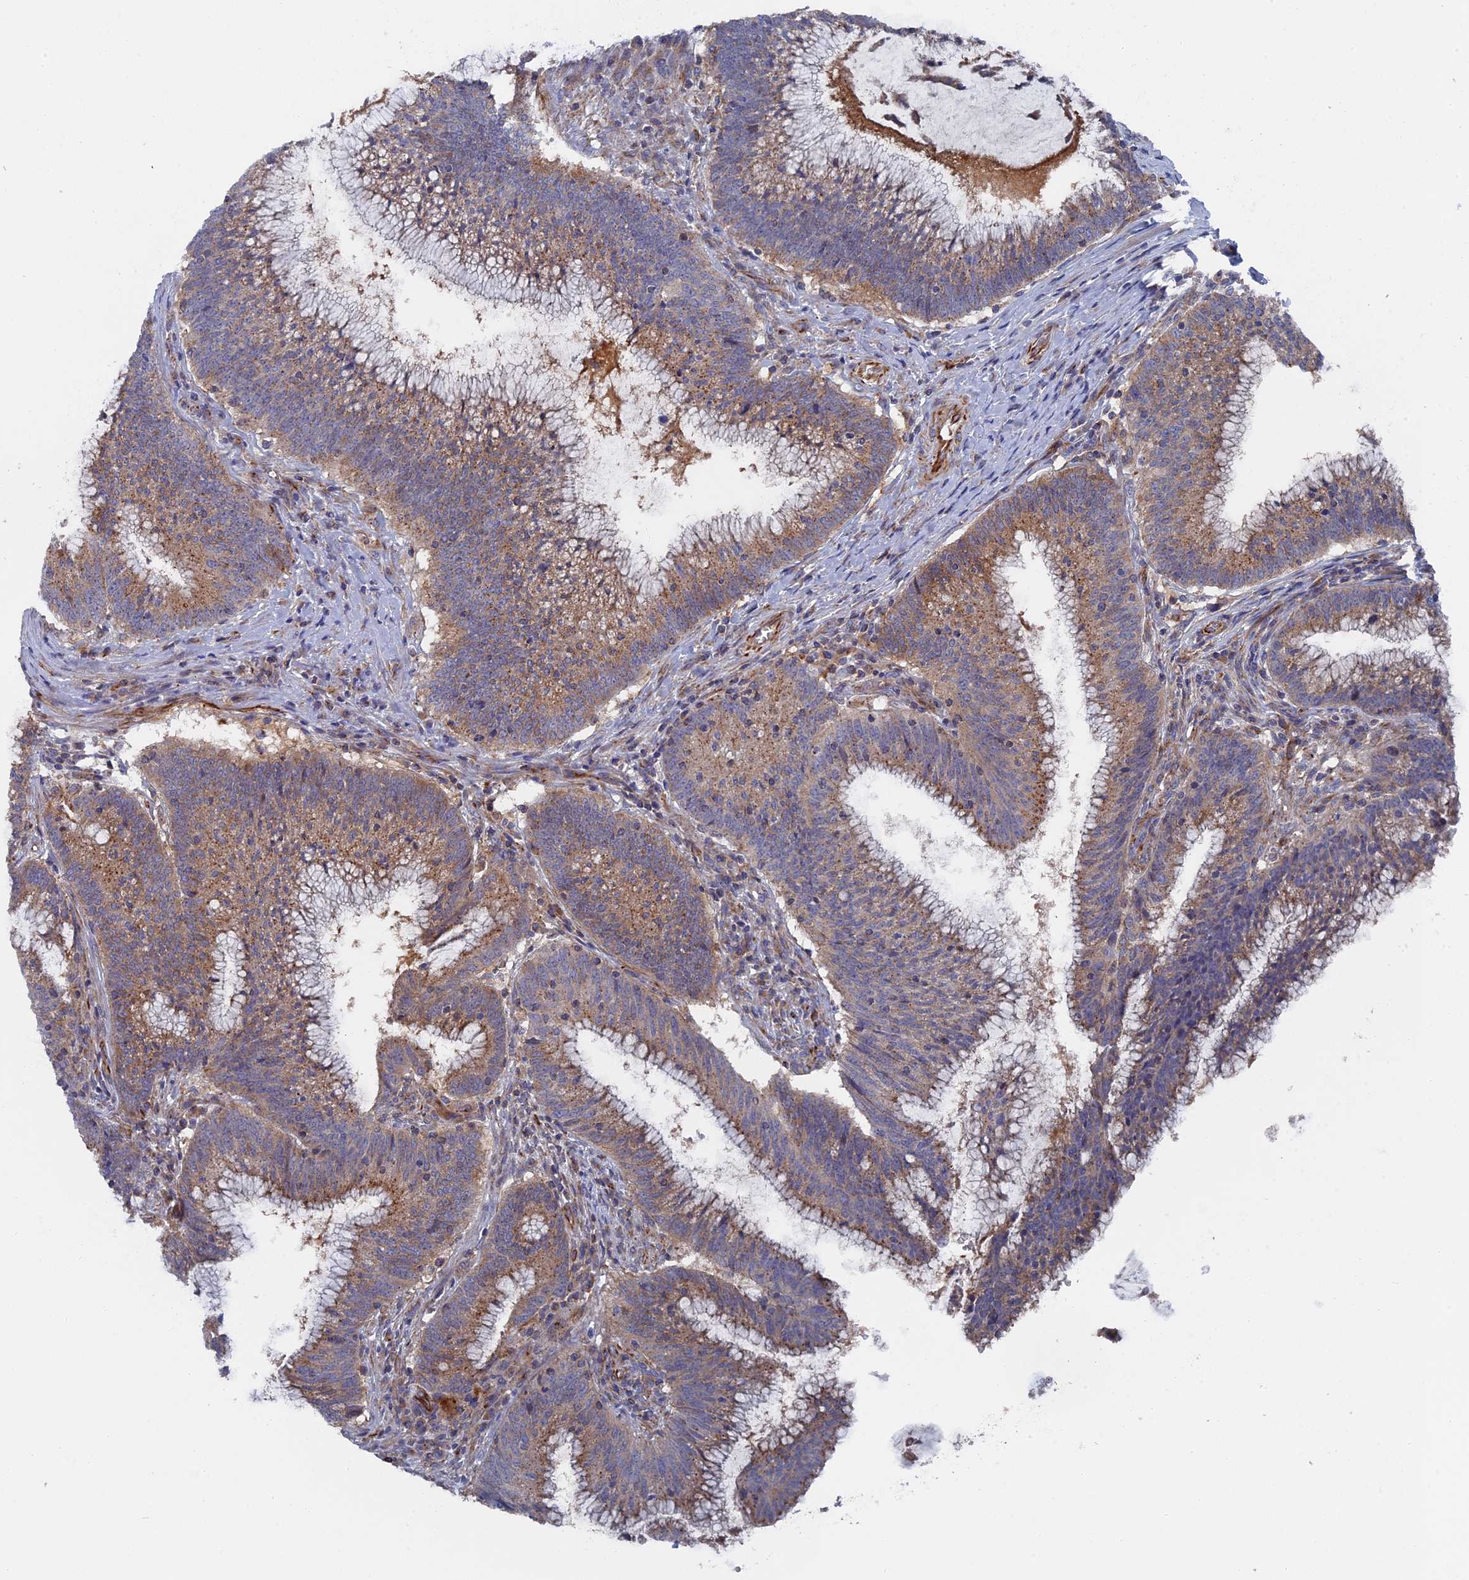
{"staining": {"intensity": "moderate", "quantity": ">75%", "location": "cytoplasmic/membranous"}, "tissue": "colorectal cancer", "cell_type": "Tumor cells", "image_type": "cancer", "snomed": [{"axis": "morphology", "description": "Adenocarcinoma, NOS"}, {"axis": "topography", "description": "Rectum"}], "caption": "Protein expression analysis of human colorectal adenocarcinoma reveals moderate cytoplasmic/membranous expression in about >75% of tumor cells. (brown staining indicates protein expression, while blue staining denotes nuclei).", "gene": "SMG9", "patient": {"sex": "female", "age": 77}}